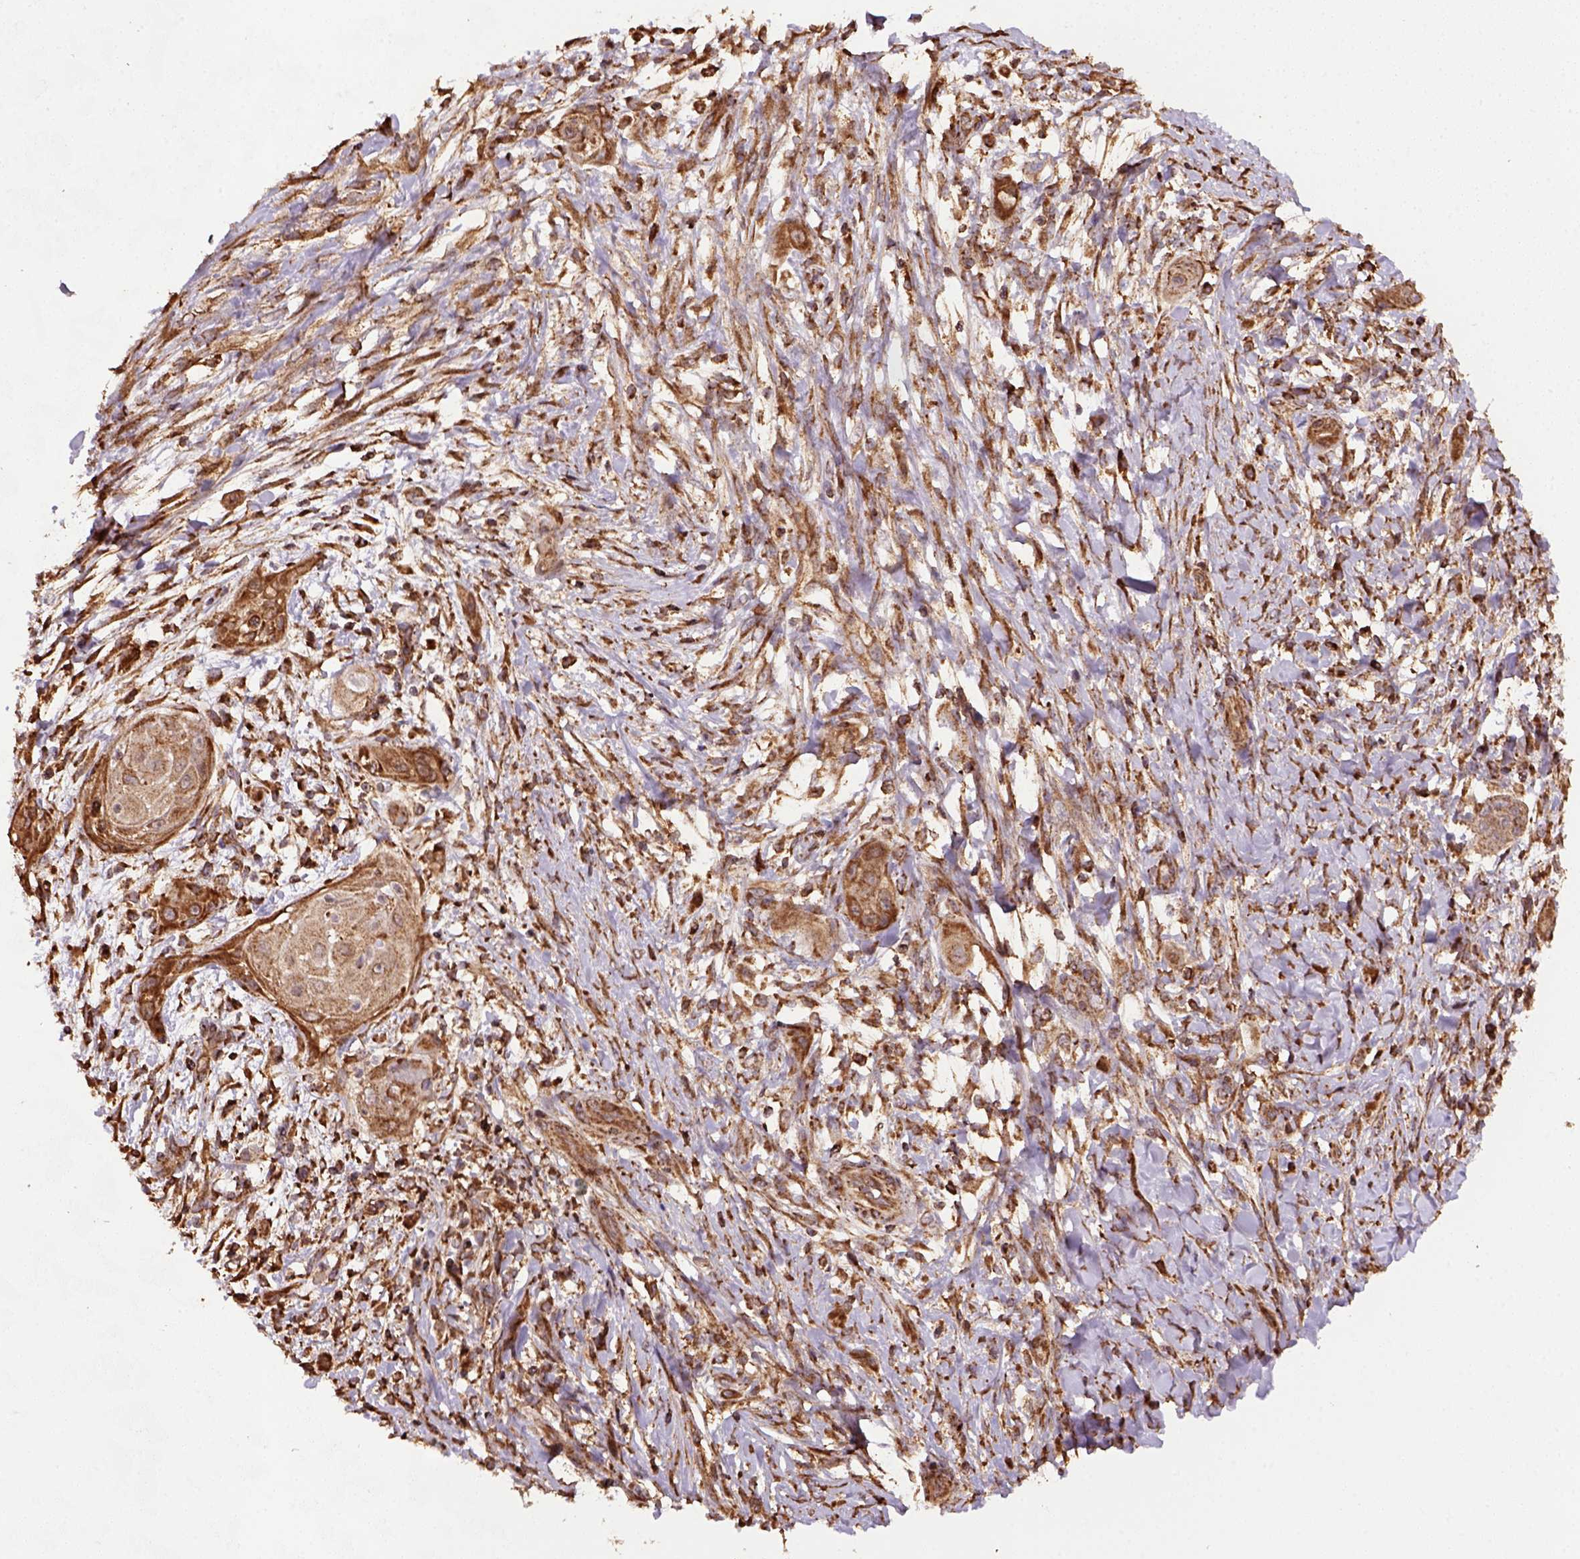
{"staining": {"intensity": "moderate", "quantity": ">75%", "location": "cytoplasmic/membranous"}, "tissue": "skin cancer", "cell_type": "Tumor cells", "image_type": "cancer", "snomed": [{"axis": "morphology", "description": "Squamous cell carcinoma, NOS"}, {"axis": "topography", "description": "Skin"}], "caption": "Immunohistochemical staining of skin cancer reveals moderate cytoplasmic/membranous protein expression in about >75% of tumor cells.", "gene": "MAPK8IP3", "patient": {"sex": "male", "age": 62}}